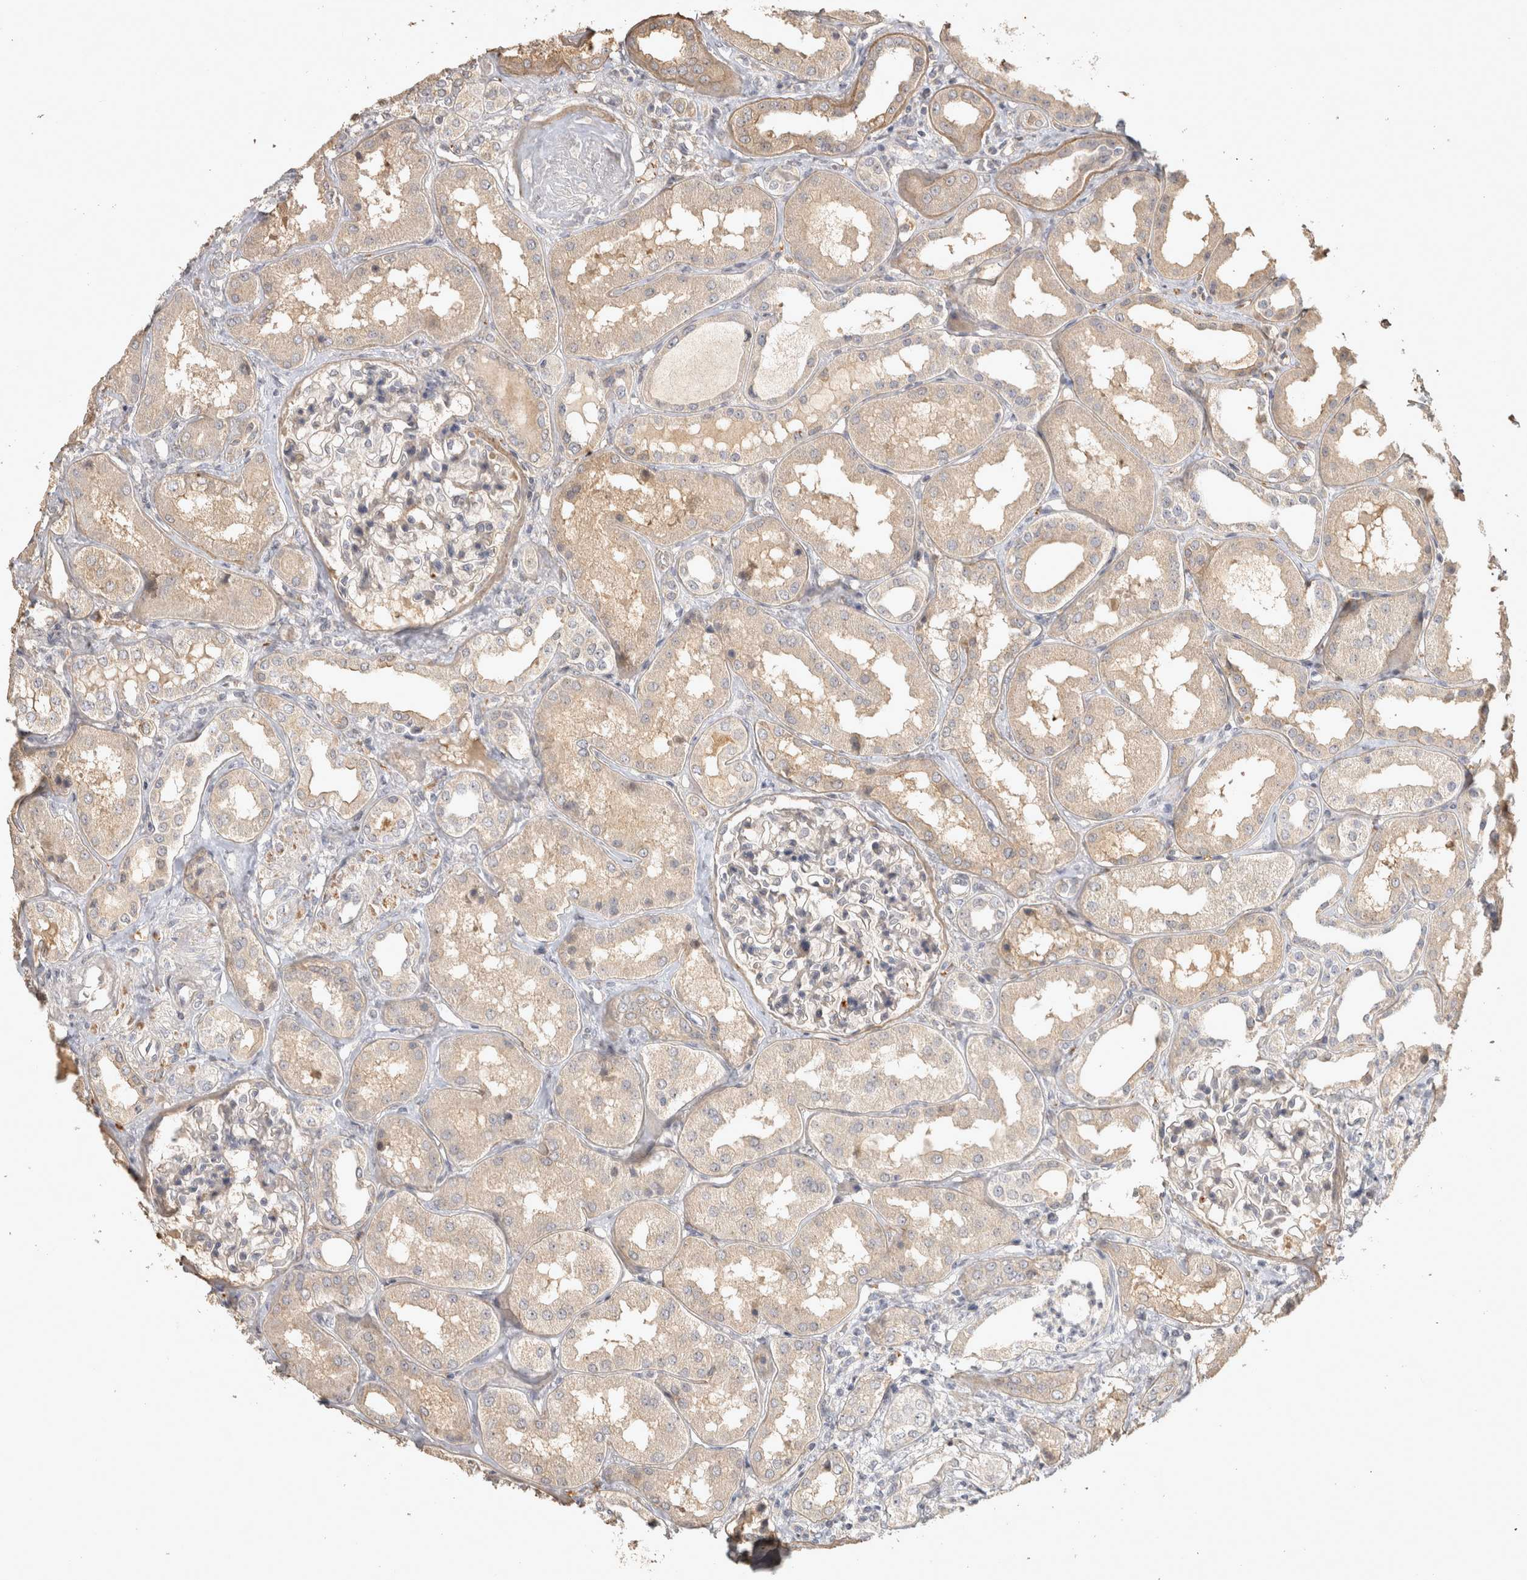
{"staining": {"intensity": "weak", "quantity": "25%-75%", "location": "cytoplasmic/membranous"}, "tissue": "kidney", "cell_type": "Cells in glomeruli", "image_type": "normal", "snomed": [{"axis": "morphology", "description": "Normal tissue, NOS"}, {"axis": "topography", "description": "Kidney"}], "caption": "DAB immunohistochemical staining of unremarkable human kidney shows weak cytoplasmic/membranous protein staining in approximately 25%-75% of cells in glomeruli.", "gene": "OSTN", "patient": {"sex": "female", "age": 56}}